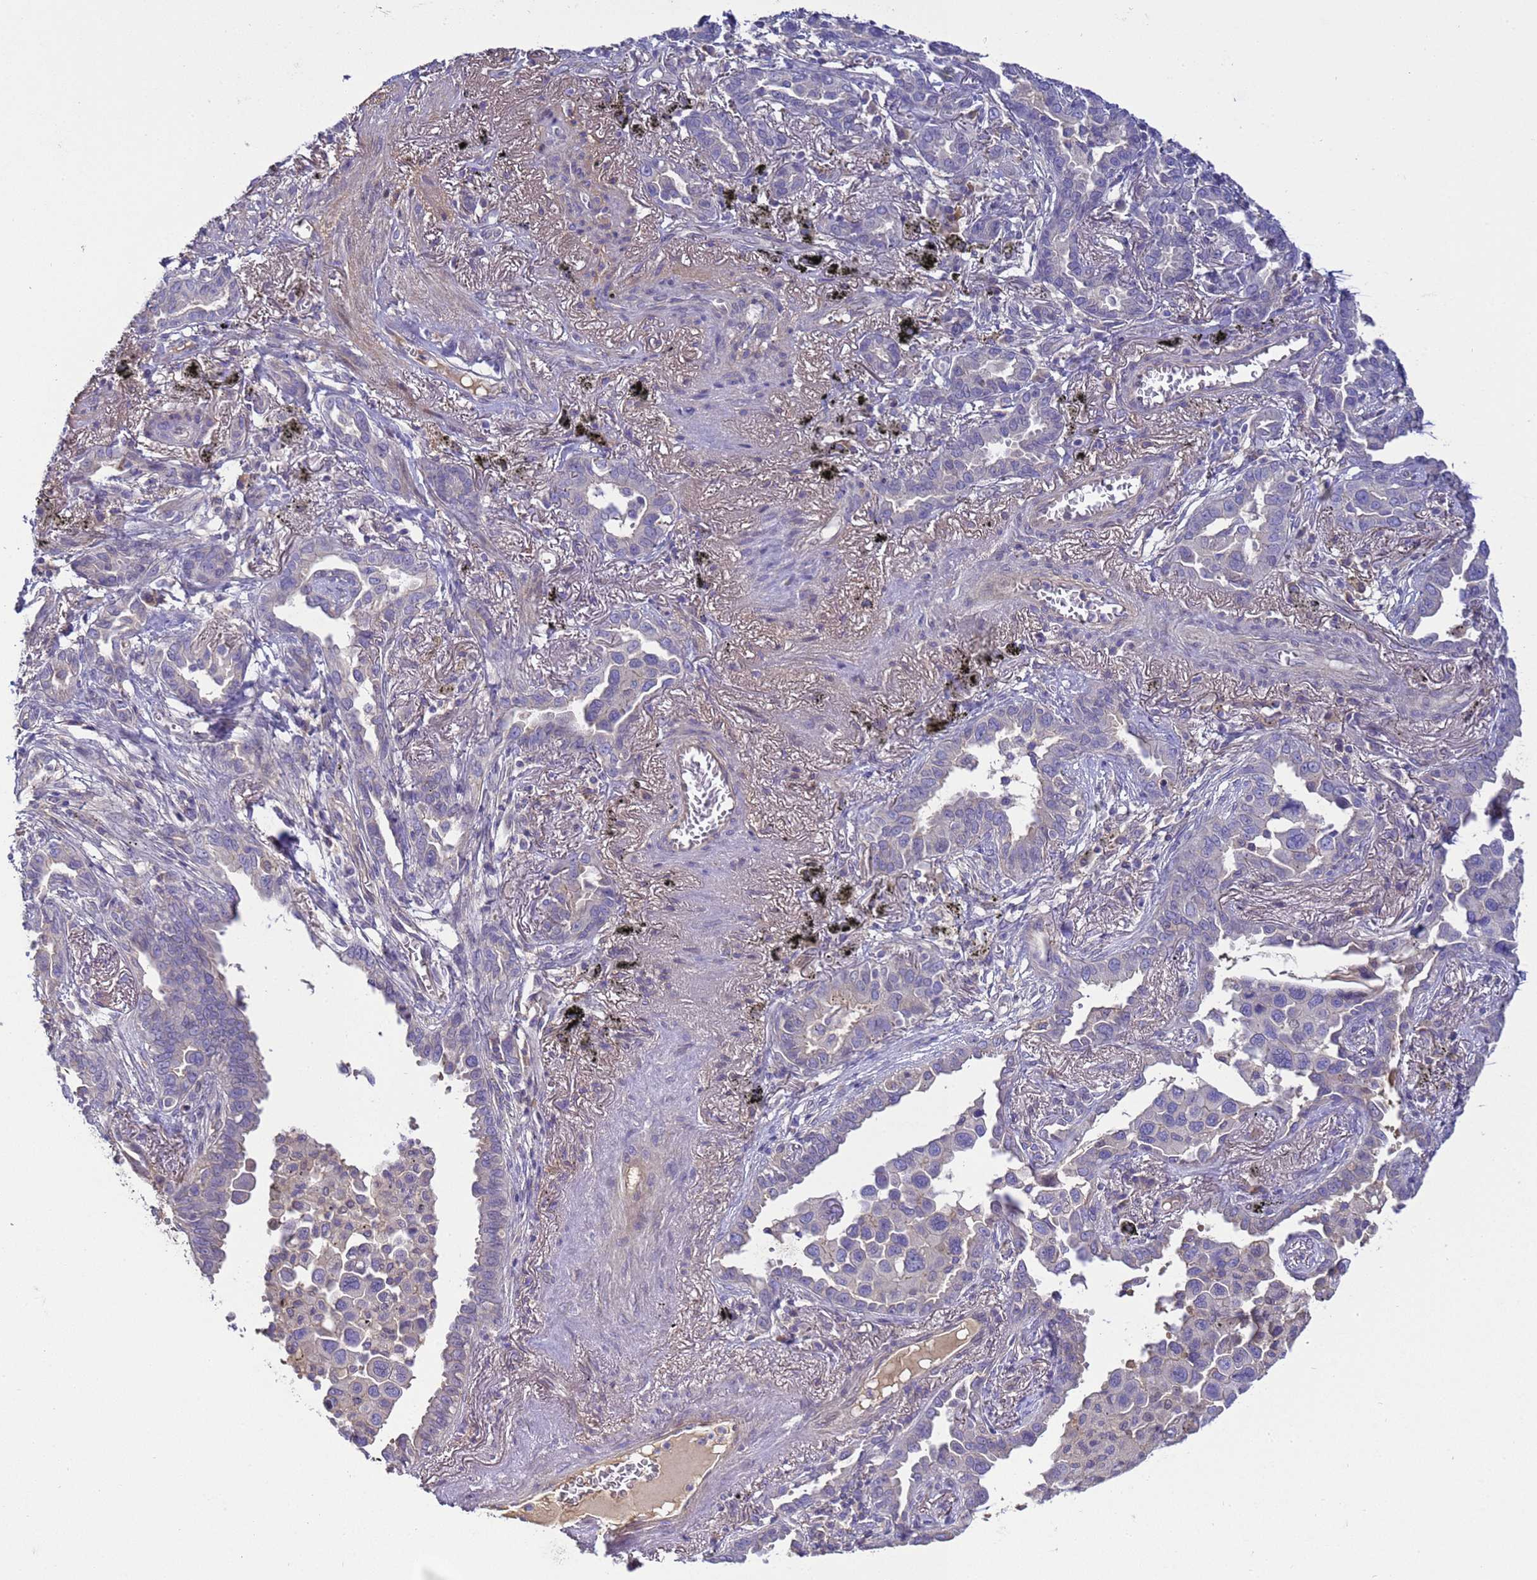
{"staining": {"intensity": "negative", "quantity": "none", "location": "none"}, "tissue": "lung cancer", "cell_type": "Tumor cells", "image_type": "cancer", "snomed": [{"axis": "morphology", "description": "Adenocarcinoma, NOS"}, {"axis": "topography", "description": "Lung"}], "caption": "The immunohistochemistry image has no significant staining in tumor cells of lung cancer tissue.", "gene": "TBCD", "patient": {"sex": "male", "age": 67}}